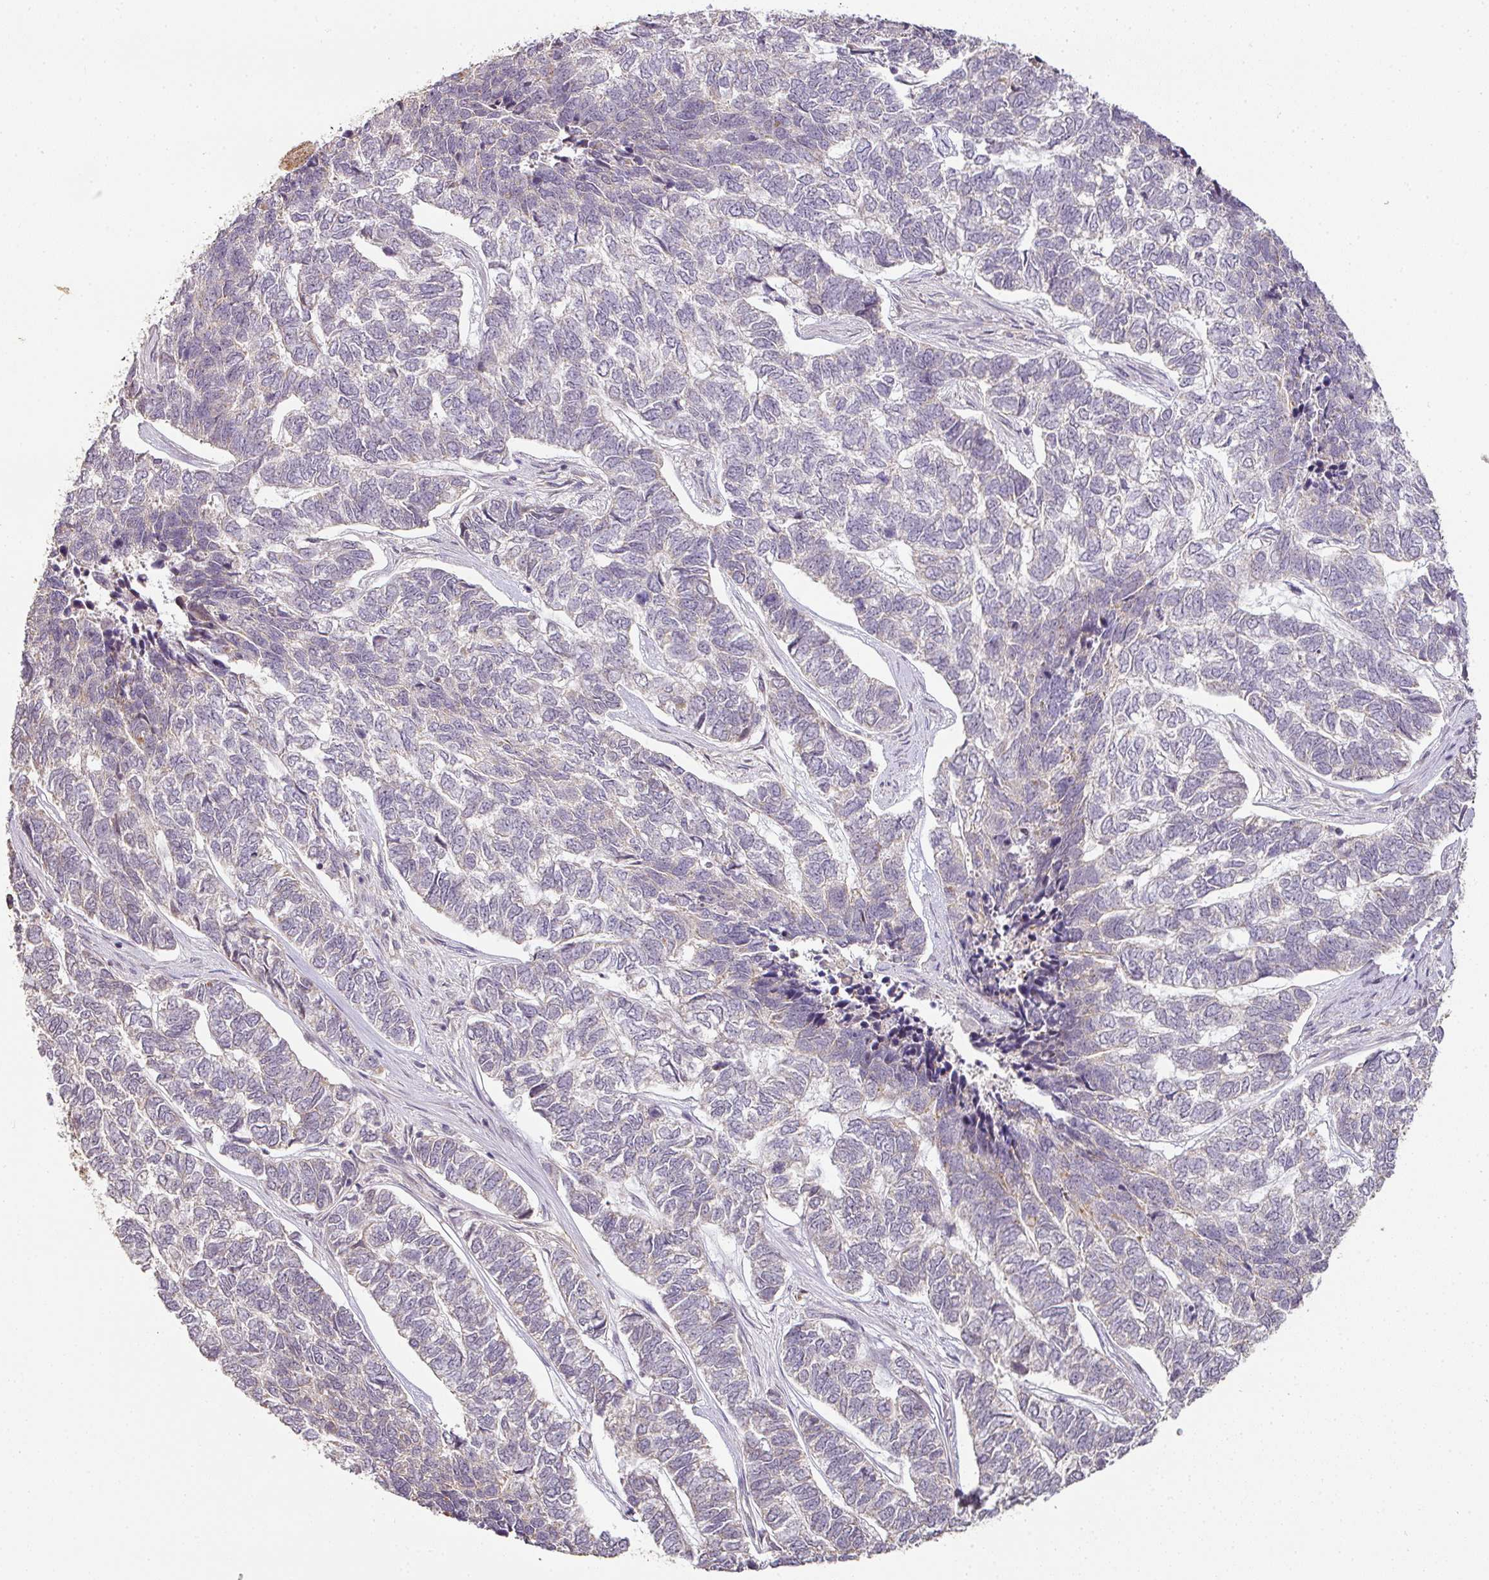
{"staining": {"intensity": "negative", "quantity": "none", "location": "none"}, "tissue": "skin cancer", "cell_type": "Tumor cells", "image_type": "cancer", "snomed": [{"axis": "morphology", "description": "Basal cell carcinoma"}, {"axis": "topography", "description": "Skin"}], "caption": "The micrograph exhibits no significant expression in tumor cells of skin basal cell carcinoma.", "gene": "MYOM2", "patient": {"sex": "female", "age": 65}}